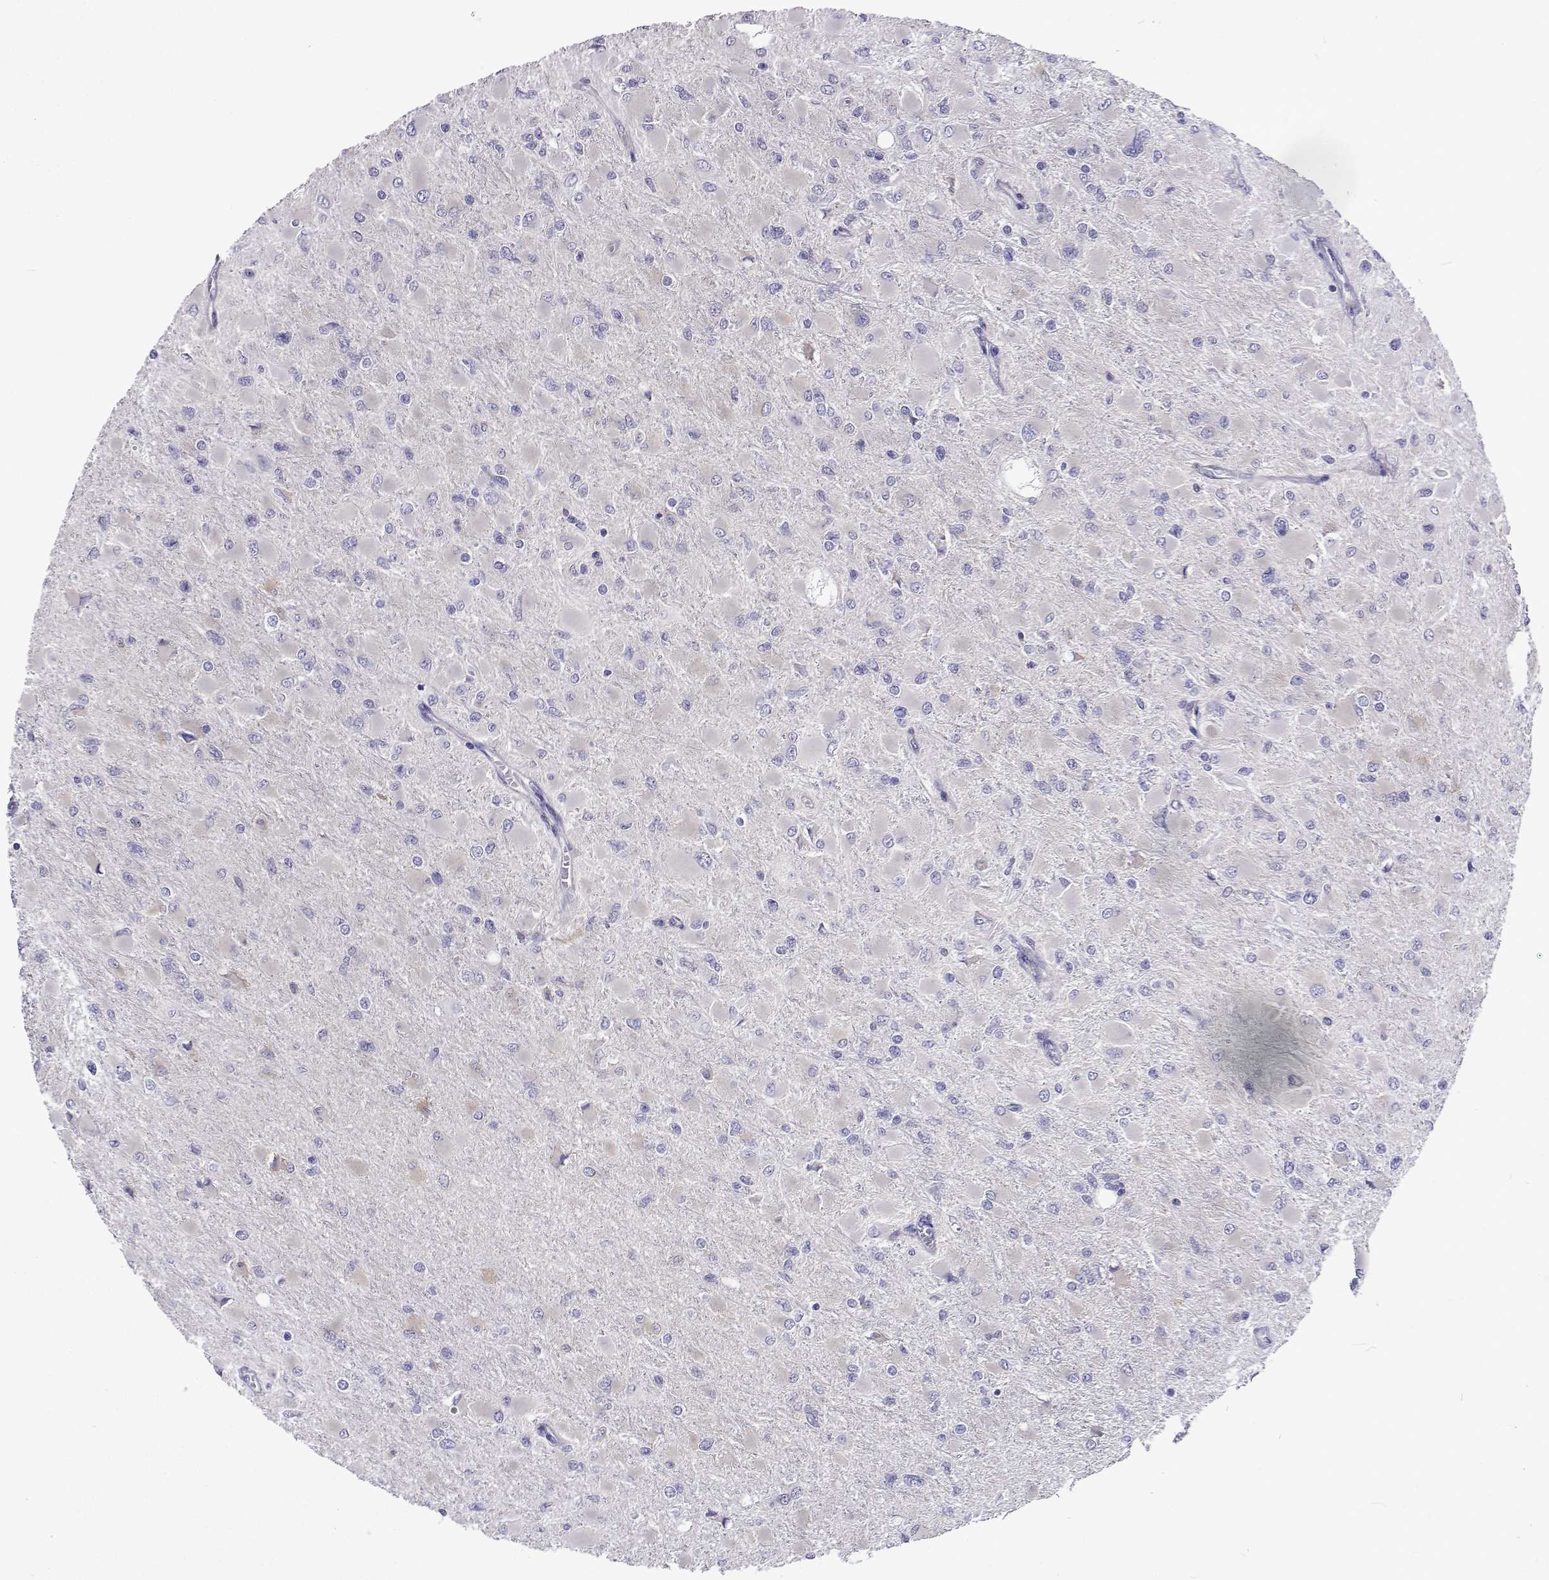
{"staining": {"intensity": "negative", "quantity": "none", "location": "none"}, "tissue": "glioma", "cell_type": "Tumor cells", "image_type": "cancer", "snomed": [{"axis": "morphology", "description": "Glioma, malignant, High grade"}, {"axis": "topography", "description": "Cerebral cortex"}], "caption": "DAB immunohistochemical staining of human malignant glioma (high-grade) exhibits no significant staining in tumor cells.", "gene": "LHFPL7", "patient": {"sex": "female", "age": 36}}